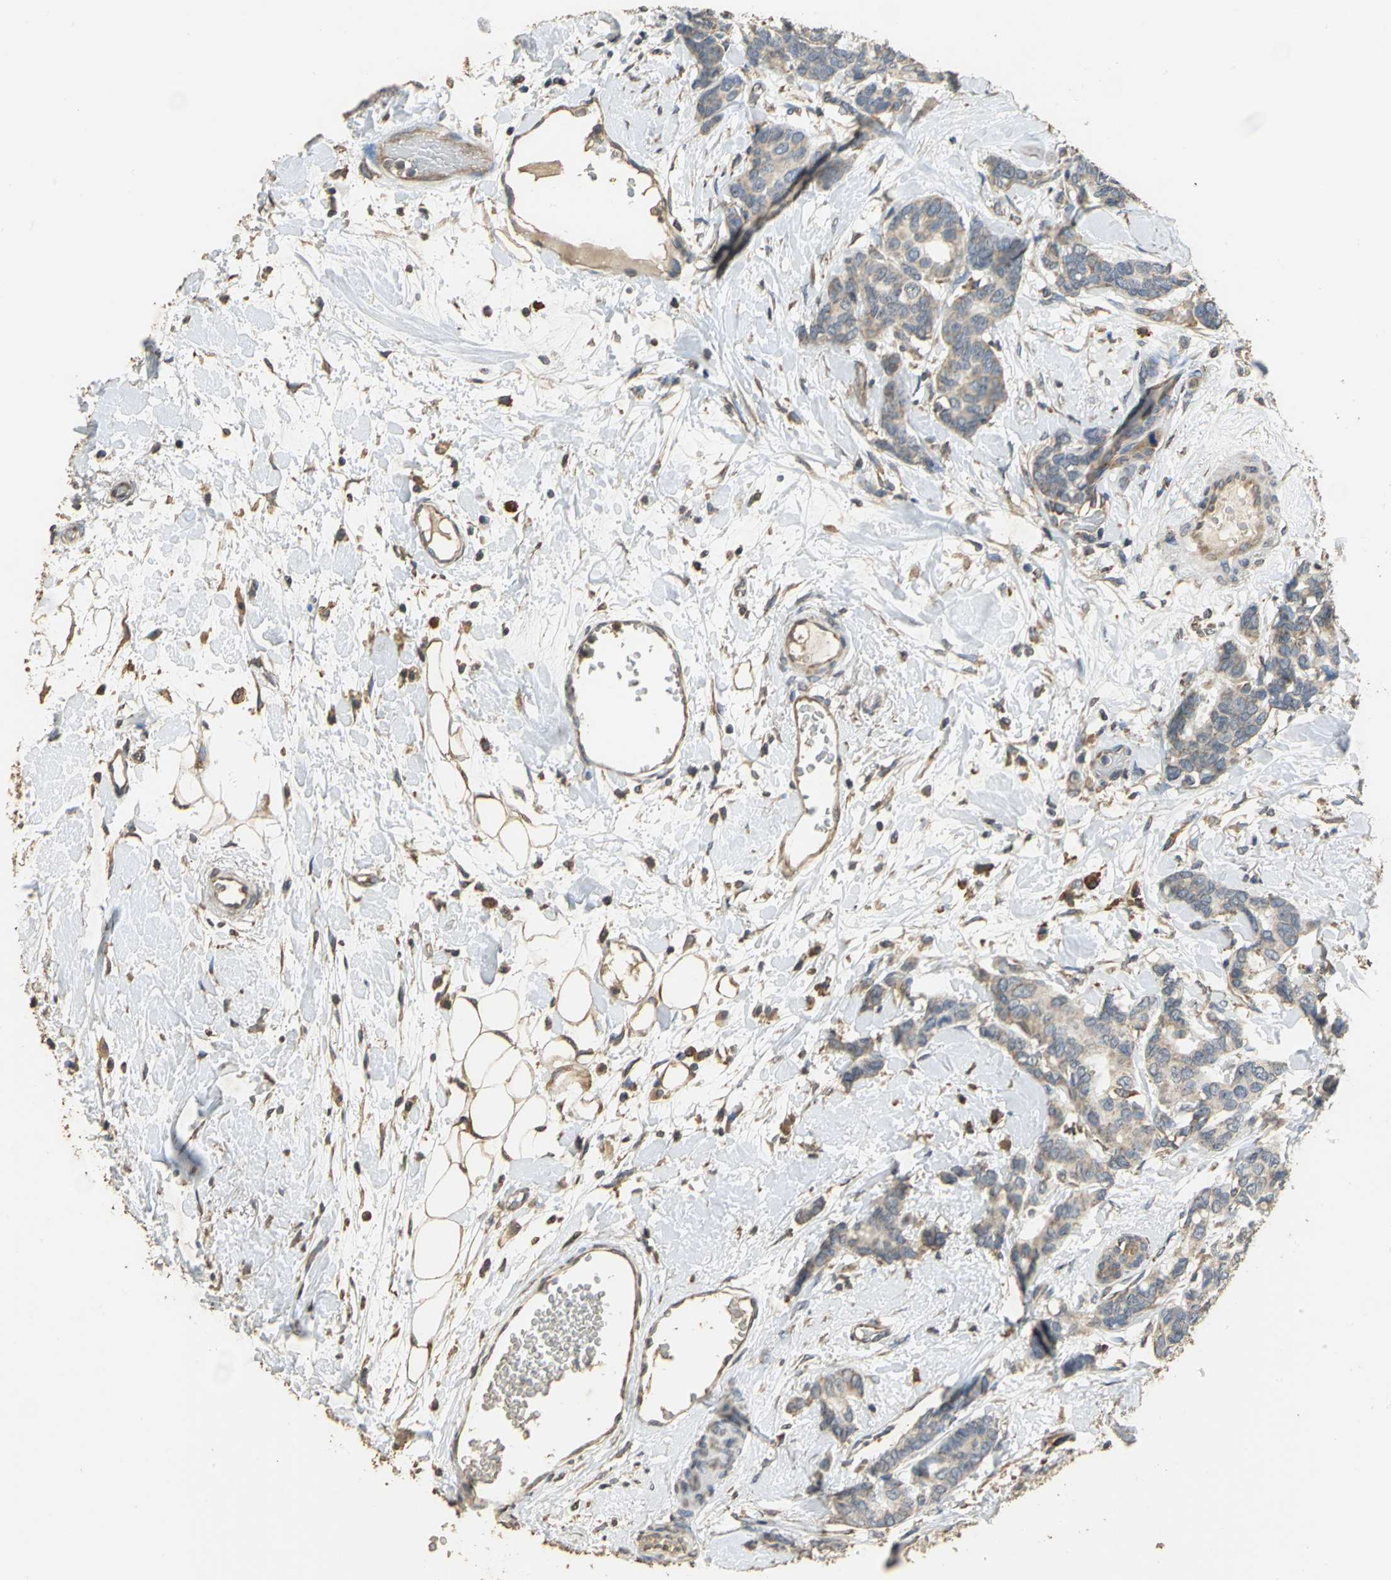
{"staining": {"intensity": "weak", "quantity": ">75%", "location": "cytoplasmic/membranous"}, "tissue": "breast cancer", "cell_type": "Tumor cells", "image_type": "cancer", "snomed": [{"axis": "morphology", "description": "Duct carcinoma"}, {"axis": "topography", "description": "Breast"}], "caption": "Immunohistochemical staining of human breast cancer displays low levels of weak cytoplasmic/membranous positivity in approximately >75% of tumor cells.", "gene": "ACSL4", "patient": {"sex": "female", "age": 87}}